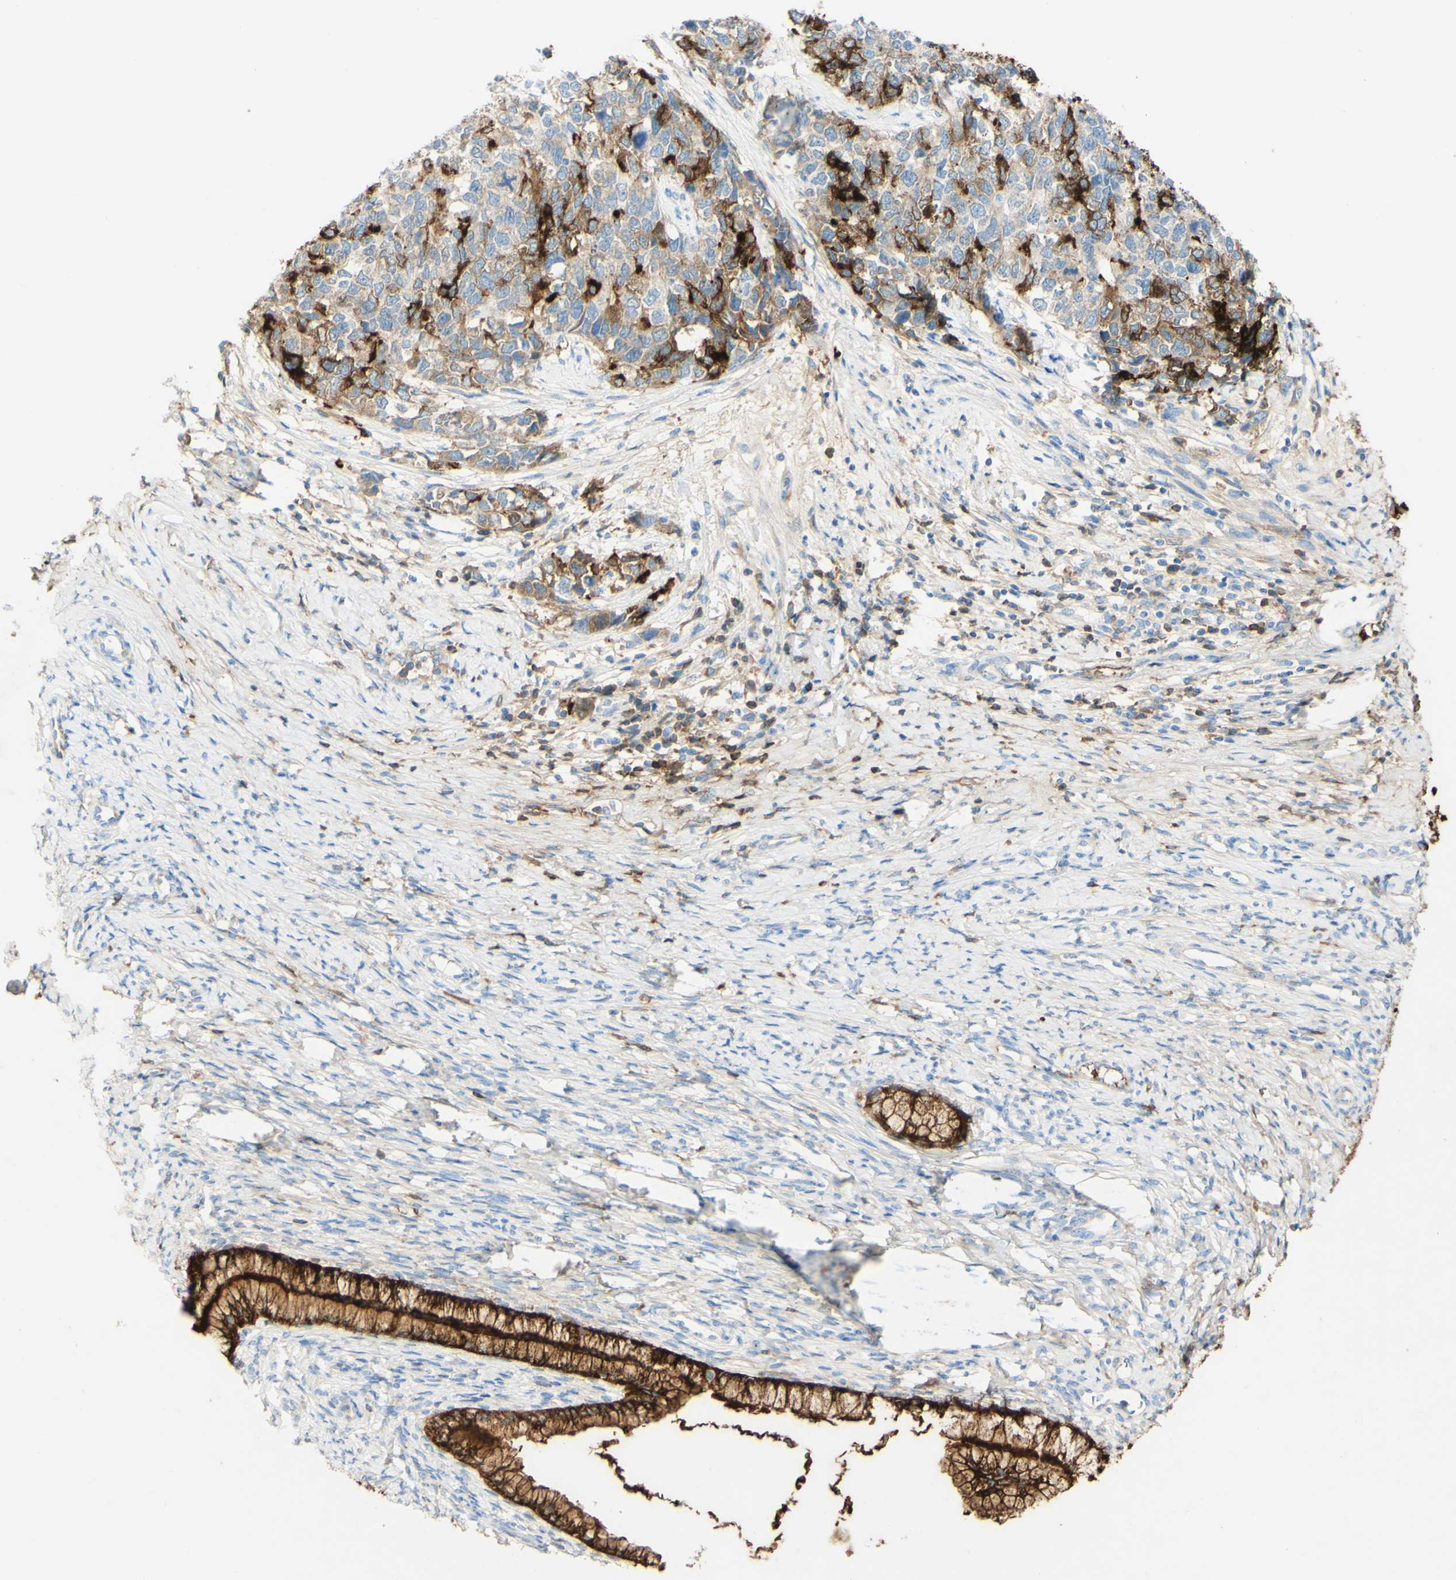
{"staining": {"intensity": "strong", "quantity": "25%-75%", "location": "cytoplasmic/membranous"}, "tissue": "cervical cancer", "cell_type": "Tumor cells", "image_type": "cancer", "snomed": [{"axis": "morphology", "description": "Squamous cell carcinoma, NOS"}, {"axis": "topography", "description": "Cervix"}], "caption": "Human cervical cancer (squamous cell carcinoma) stained with a protein marker displays strong staining in tumor cells.", "gene": "PIGR", "patient": {"sex": "female", "age": 63}}